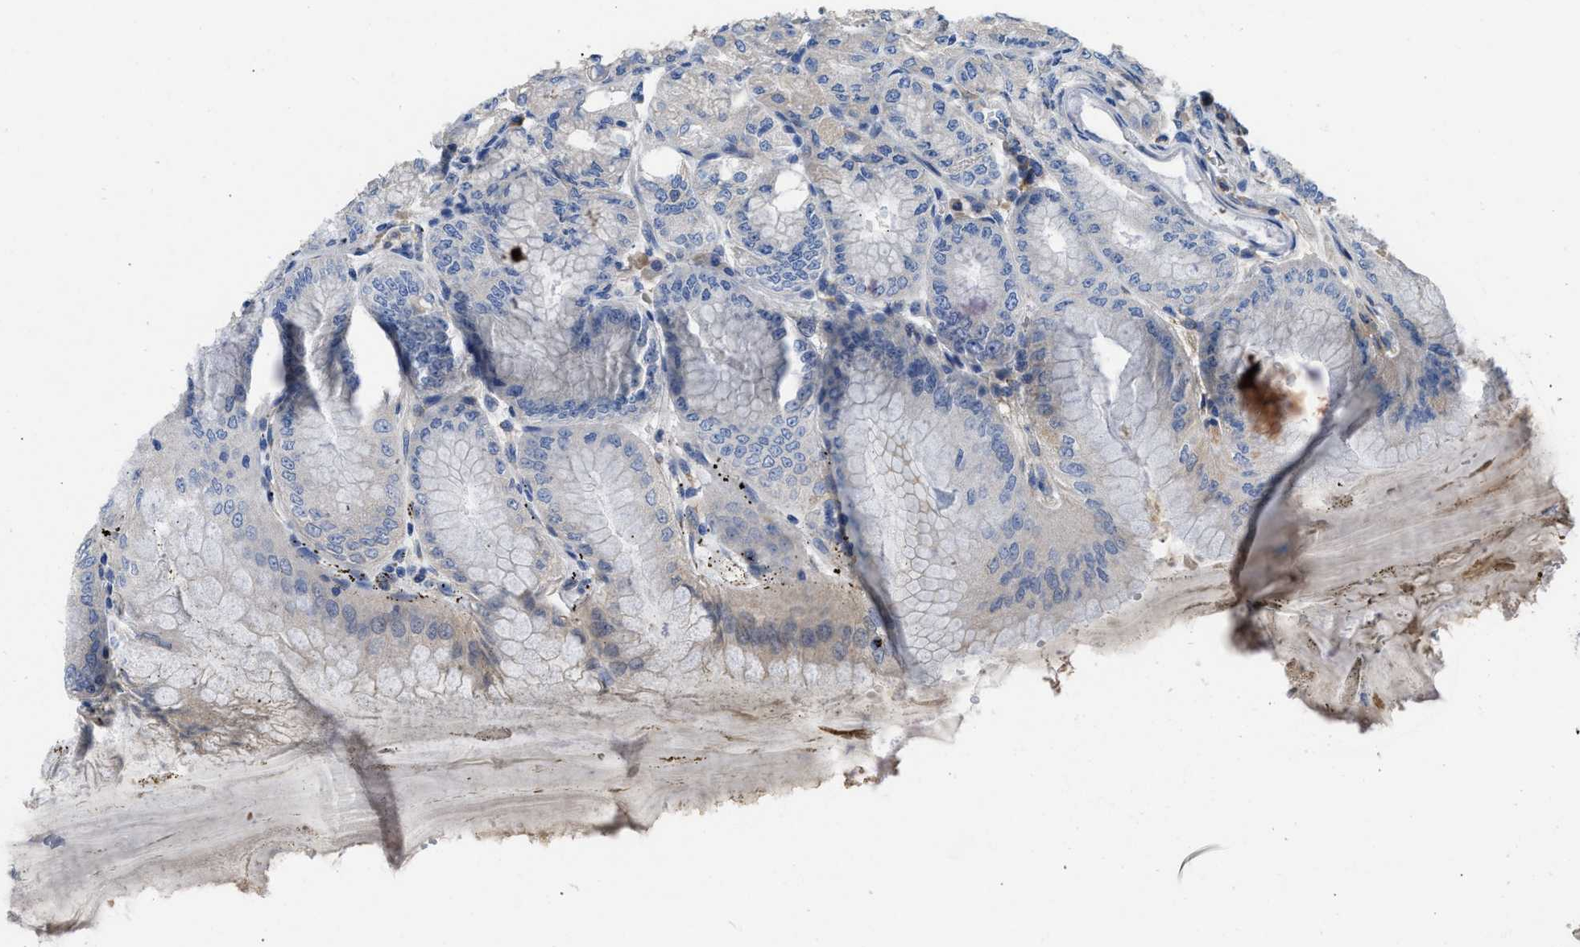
{"staining": {"intensity": "weak", "quantity": "<25%", "location": "cytoplasmic/membranous"}, "tissue": "stomach", "cell_type": "Glandular cells", "image_type": "normal", "snomed": [{"axis": "morphology", "description": "Normal tissue, NOS"}, {"axis": "topography", "description": "Stomach, lower"}], "caption": "This image is of normal stomach stained with immunohistochemistry to label a protein in brown with the nuclei are counter-stained blue. There is no positivity in glandular cells. (DAB immunohistochemistry (IHC), high magnification).", "gene": "C1S", "patient": {"sex": "male", "age": 71}}